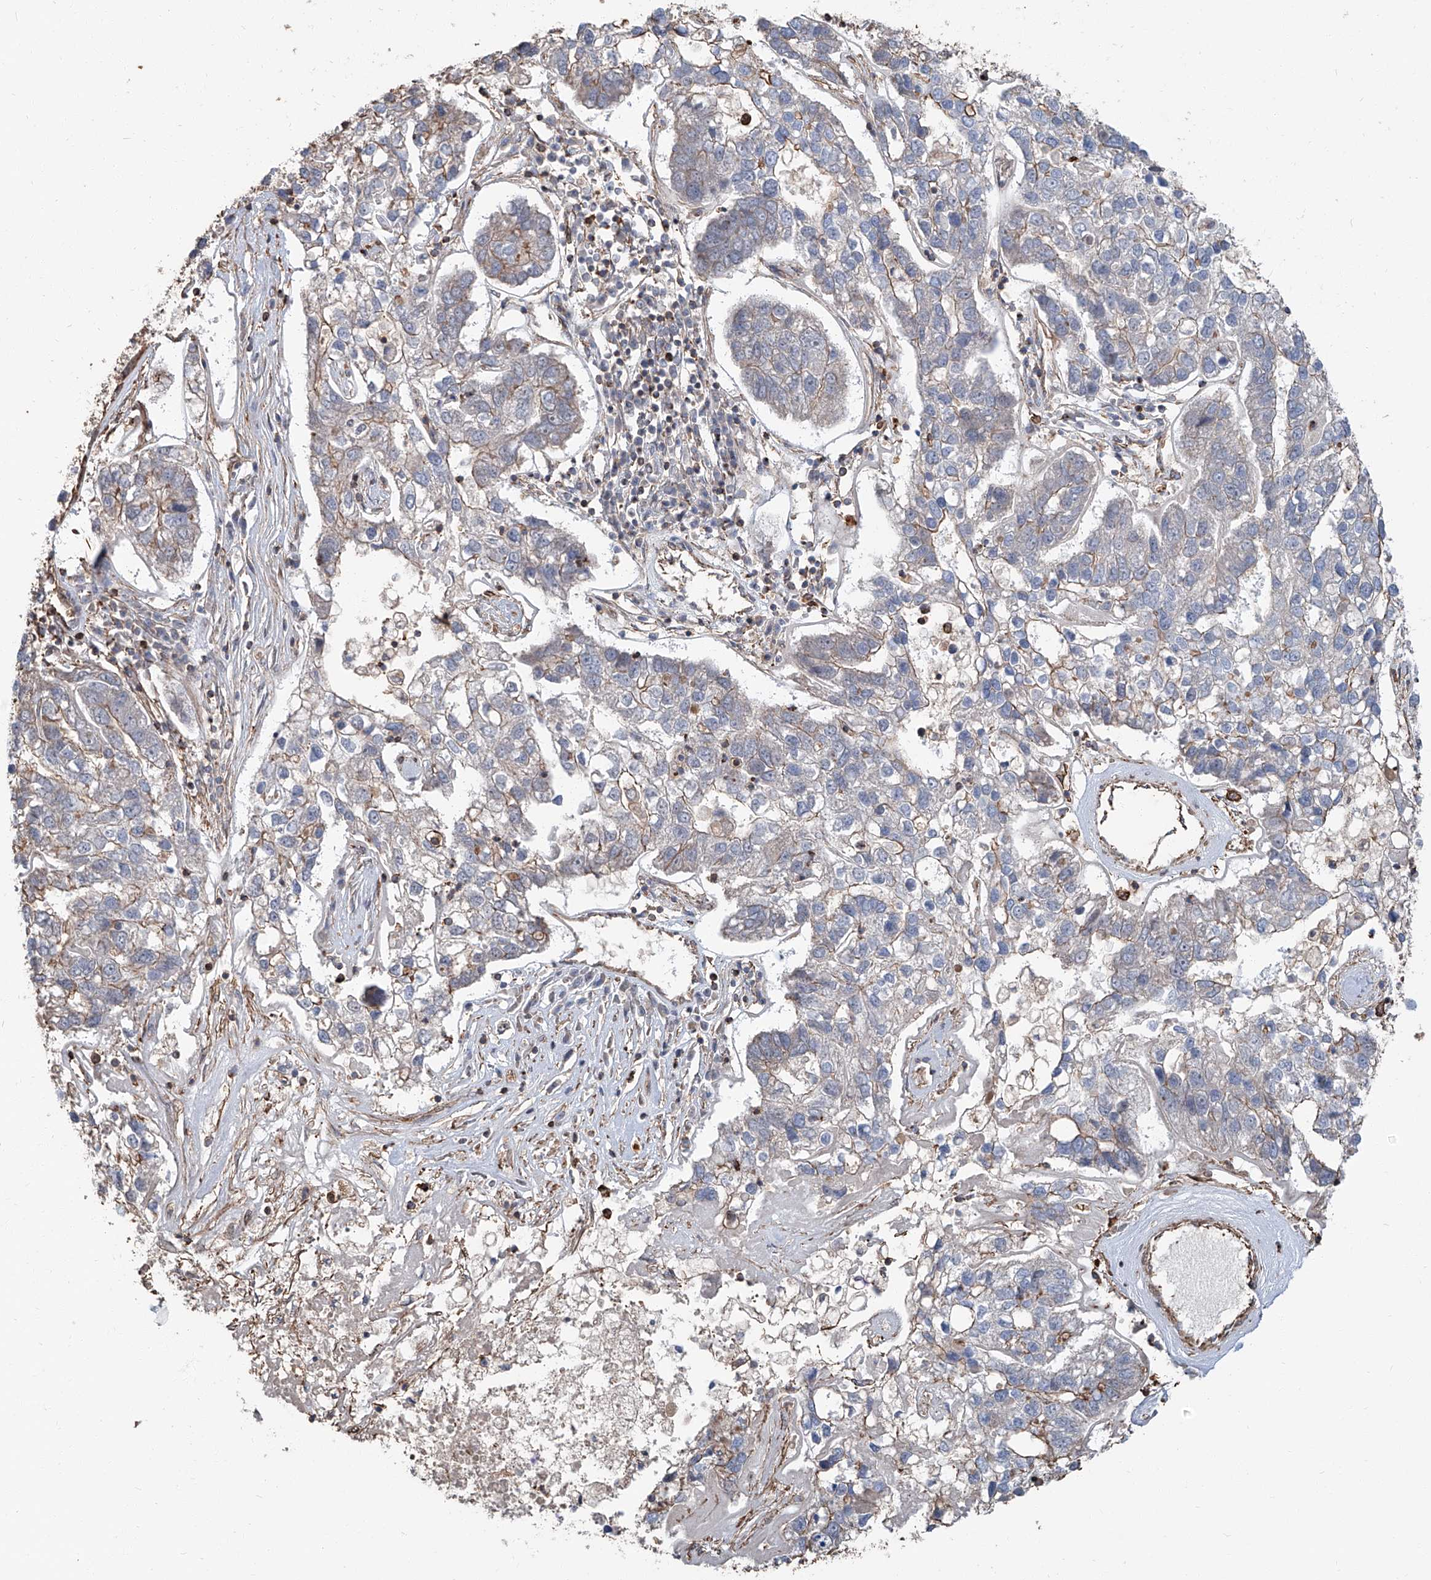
{"staining": {"intensity": "moderate", "quantity": "<25%", "location": "cytoplasmic/membranous"}, "tissue": "pancreatic cancer", "cell_type": "Tumor cells", "image_type": "cancer", "snomed": [{"axis": "morphology", "description": "Adenocarcinoma, NOS"}, {"axis": "topography", "description": "Pancreas"}], "caption": "Human adenocarcinoma (pancreatic) stained with a brown dye reveals moderate cytoplasmic/membranous positive positivity in about <25% of tumor cells.", "gene": "PIEZO2", "patient": {"sex": "female", "age": 61}}